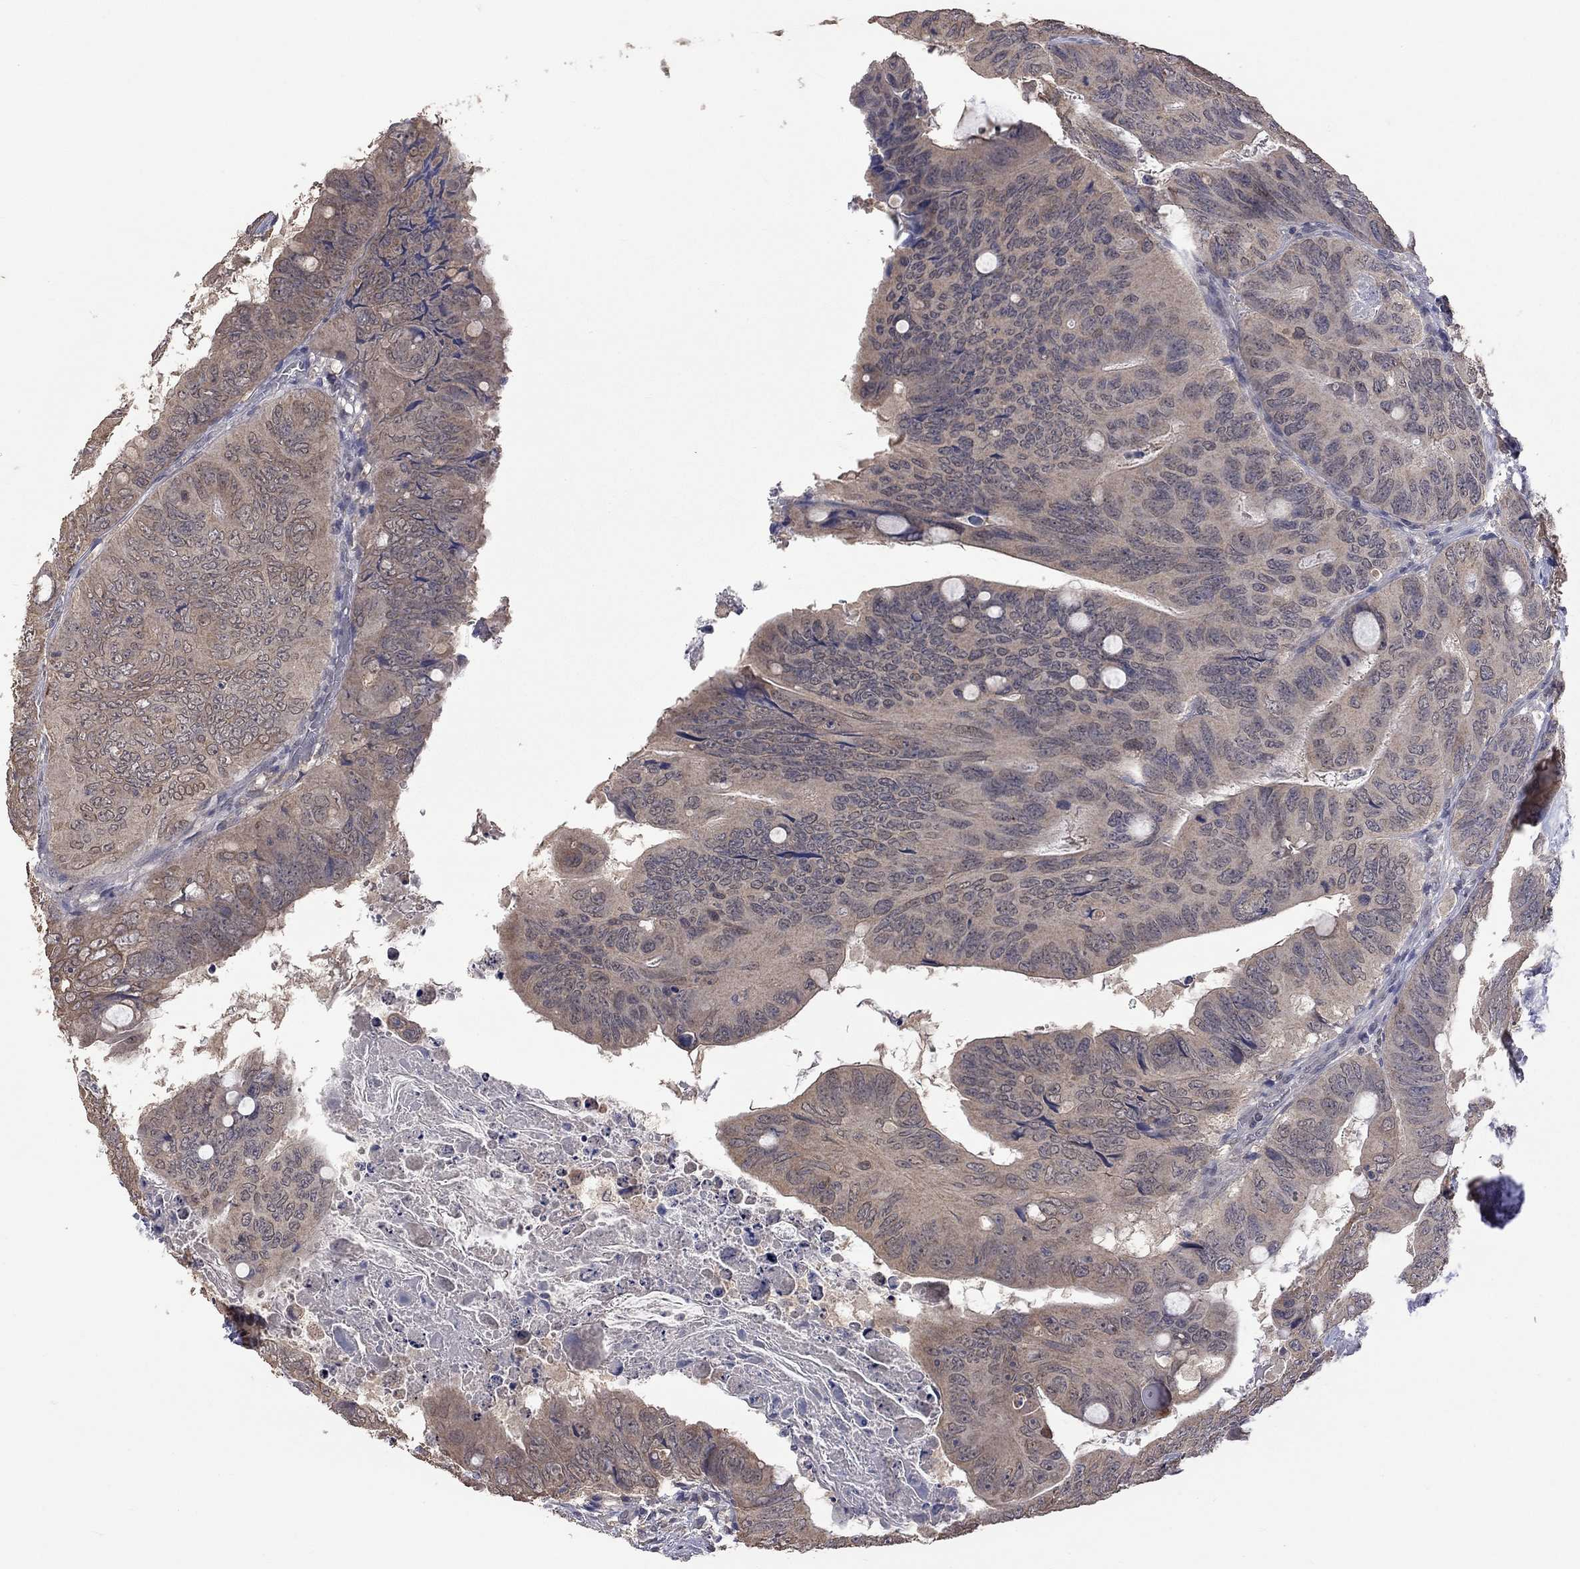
{"staining": {"intensity": "weak", "quantity": ">75%", "location": "cytoplasmic/membranous"}, "tissue": "colorectal cancer", "cell_type": "Tumor cells", "image_type": "cancer", "snomed": [{"axis": "morphology", "description": "Adenocarcinoma, NOS"}, {"axis": "topography", "description": "Colon"}], "caption": "A brown stain shows weak cytoplasmic/membranous positivity of a protein in human colorectal adenocarcinoma tumor cells.", "gene": "HTR6", "patient": {"sex": "male", "age": 79}}